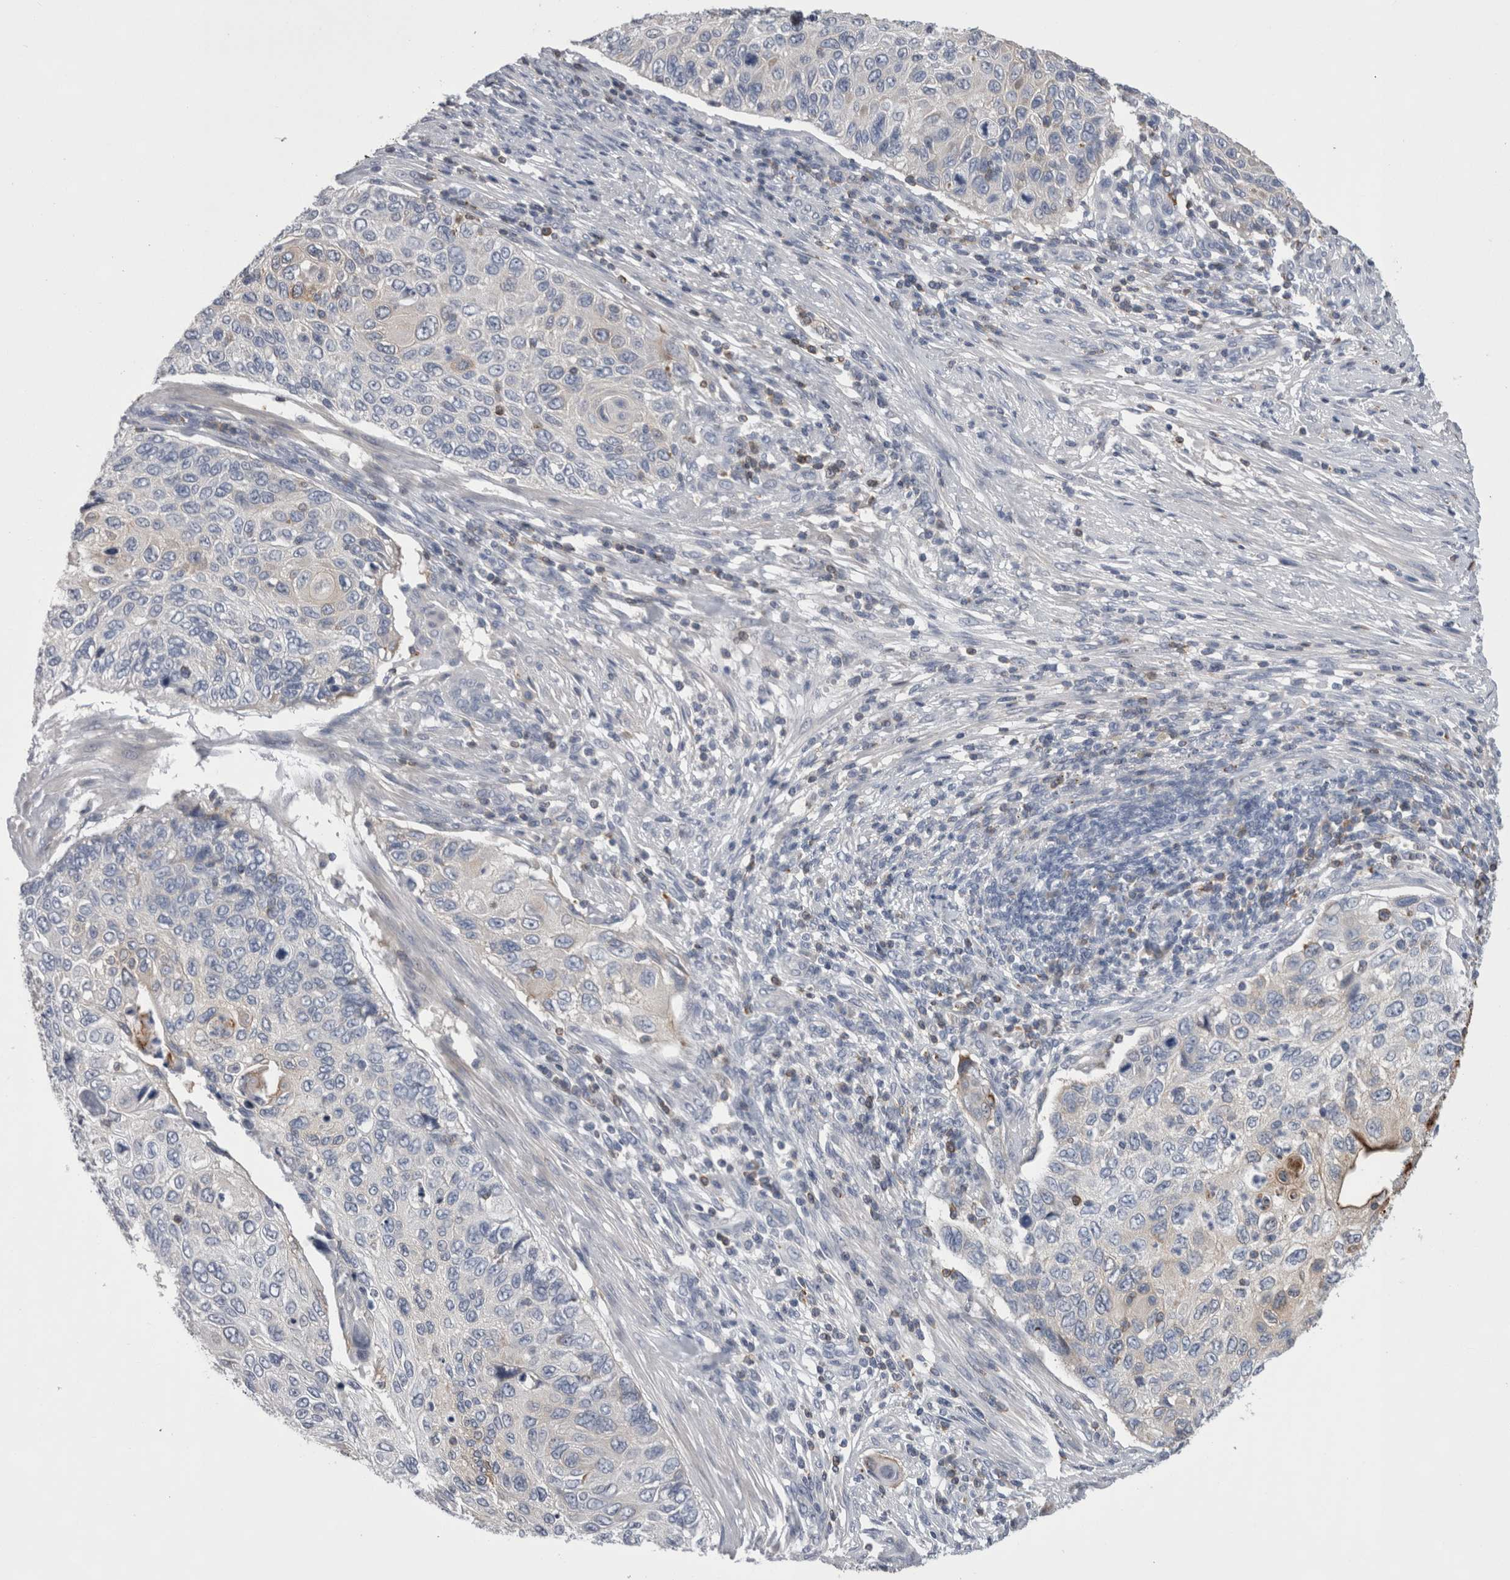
{"staining": {"intensity": "negative", "quantity": "none", "location": "none"}, "tissue": "cervical cancer", "cell_type": "Tumor cells", "image_type": "cancer", "snomed": [{"axis": "morphology", "description": "Squamous cell carcinoma, NOS"}, {"axis": "topography", "description": "Cervix"}], "caption": "Immunohistochemistry micrograph of human cervical squamous cell carcinoma stained for a protein (brown), which displays no expression in tumor cells.", "gene": "DCTN6", "patient": {"sex": "female", "age": 70}}